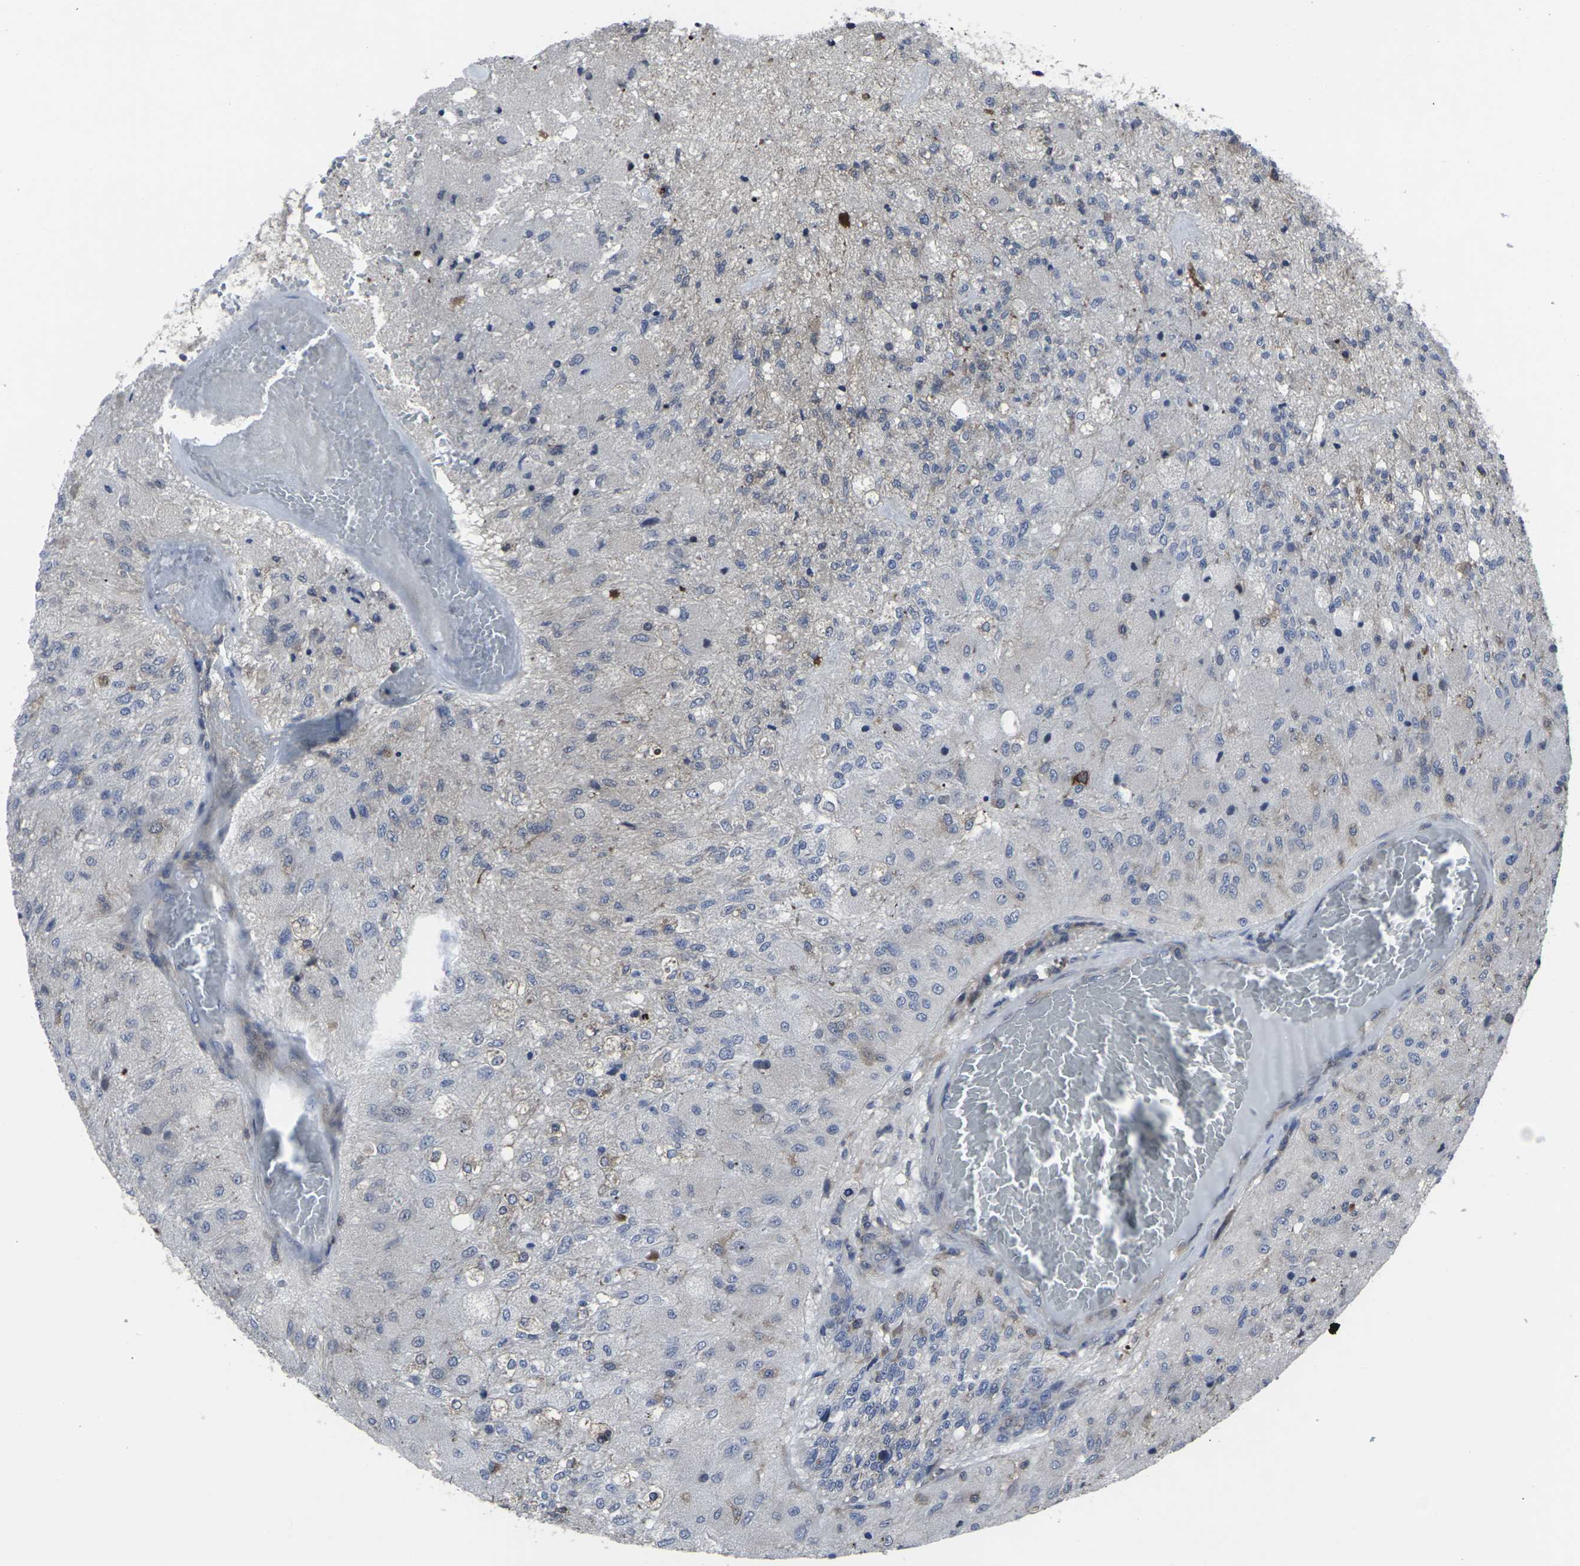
{"staining": {"intensity": "moderate", "quantity": "<25%", "location": "cytoplasmic/membranous"}, "tissue": "glioma", "cell_type": "Tumor cells", "image_type": "cancer", "snomed": [{"axis": "morphology", "description": "Normal tissue, NOS"}, {"axis": "morphology", "description": "Glioma, malignant, High grade"}, {"axis": "topography", "description": "Cerebral cortex"}], "caption": "Immunohistochemical staining of human glioma reveals low levels of moderate cytoplasmic/membranous staining in approximately <25% of tumor cells.", "gene": "HPRT1", "patient": {"sex": "male", "age": 77}}